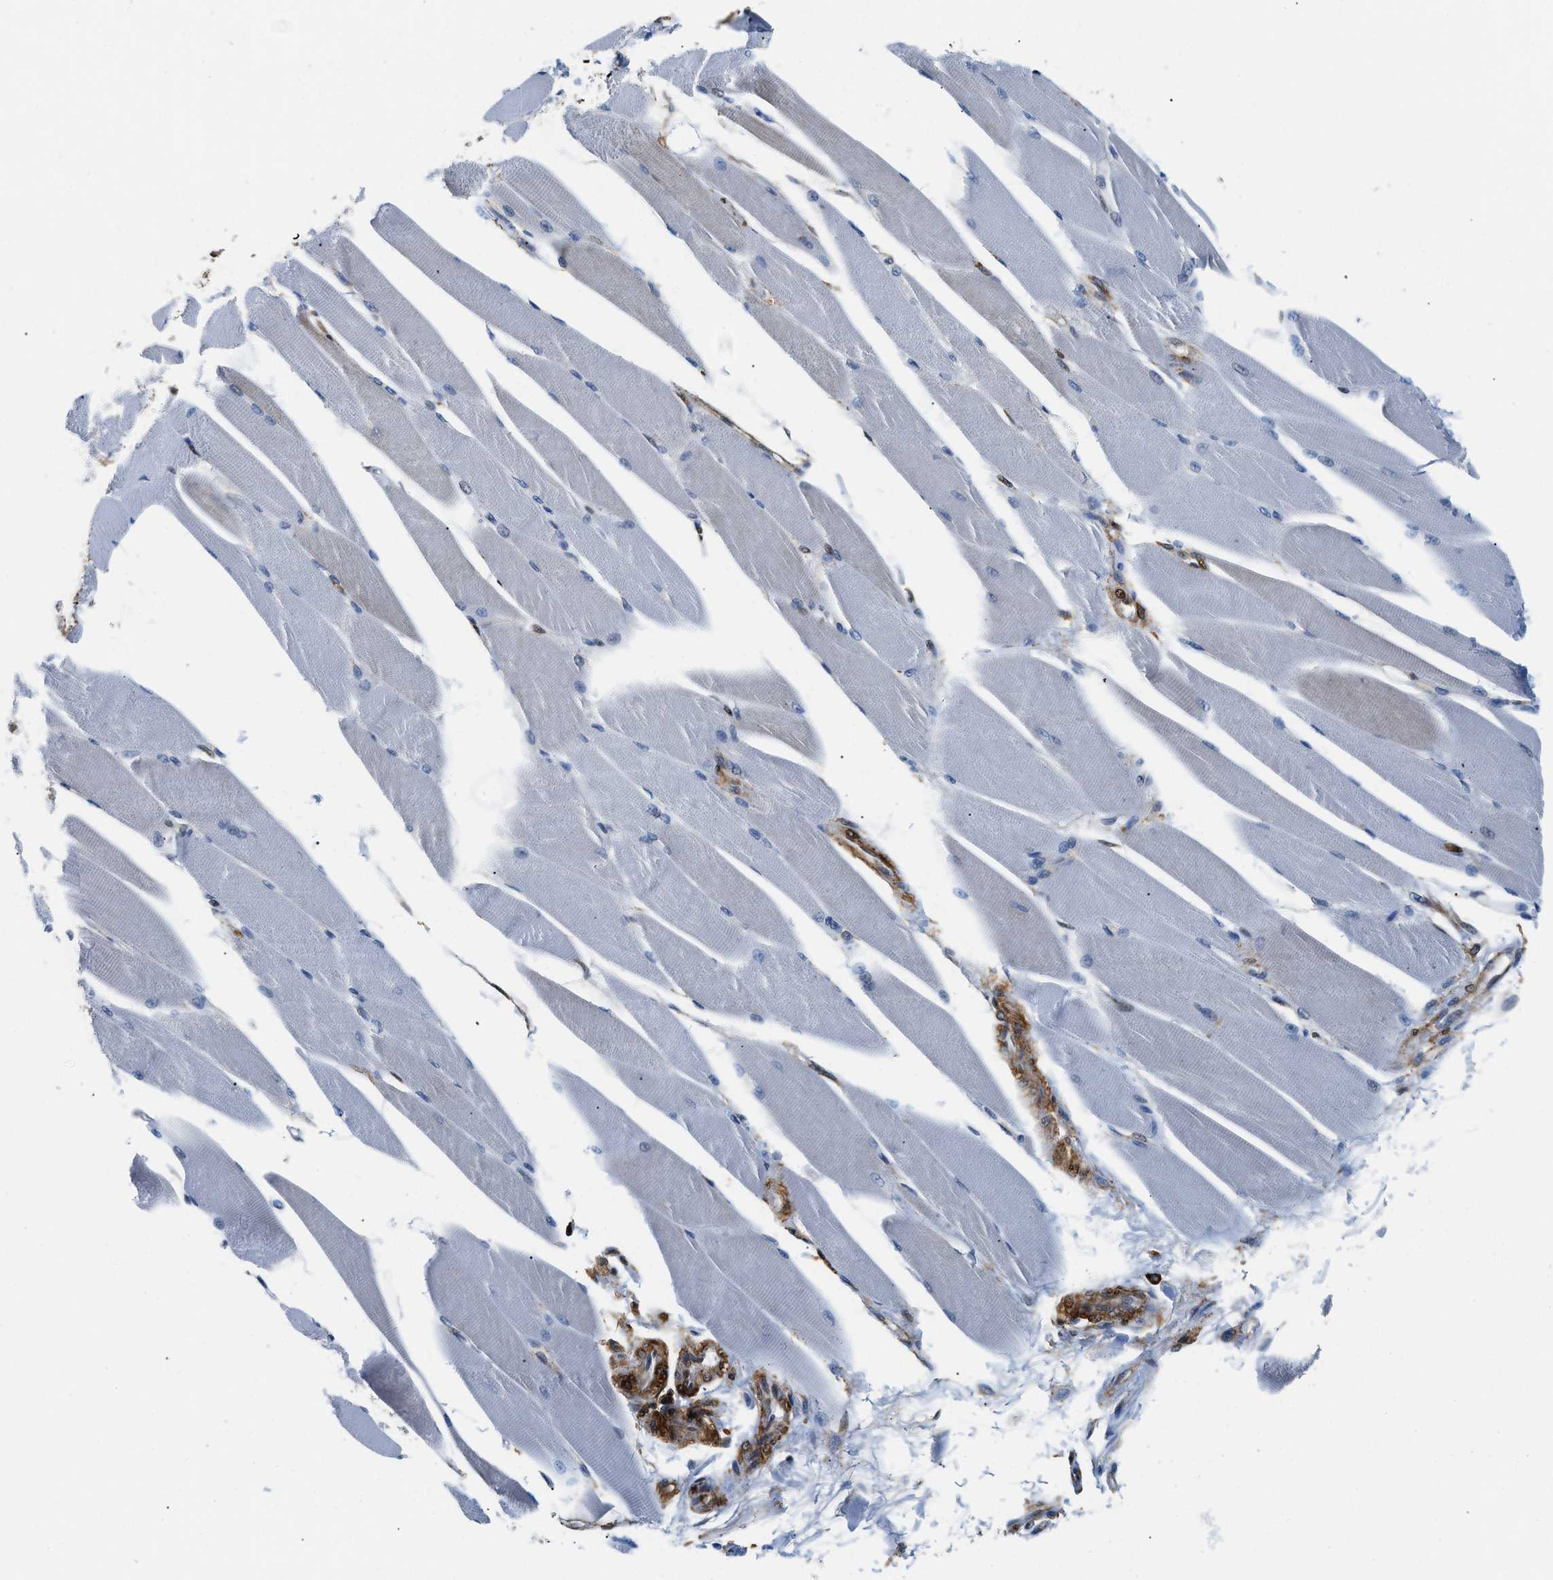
{"staining": {"intensity": "weak", "quantity": "<25%", "location": "cytoplasmic/membranous"}, "tissue": "skeletal muscle", "cell_type": "Myocytes", "image_type": "normal", "snomed": [{"axis": "morphology", "description": "Normal tissue, NOS"}, {"axis": "topography", "description": "Skeletal muscle"}, {"axis": "topography", "description": "Peripheral nerve tissue"}], "caption": "High power microscopy image of an IHC image of normal skeletal muscle, revealing no significant positivity in myocytes.", "gene": "GSN", "patient": {"sex": "female", "age": 84}}